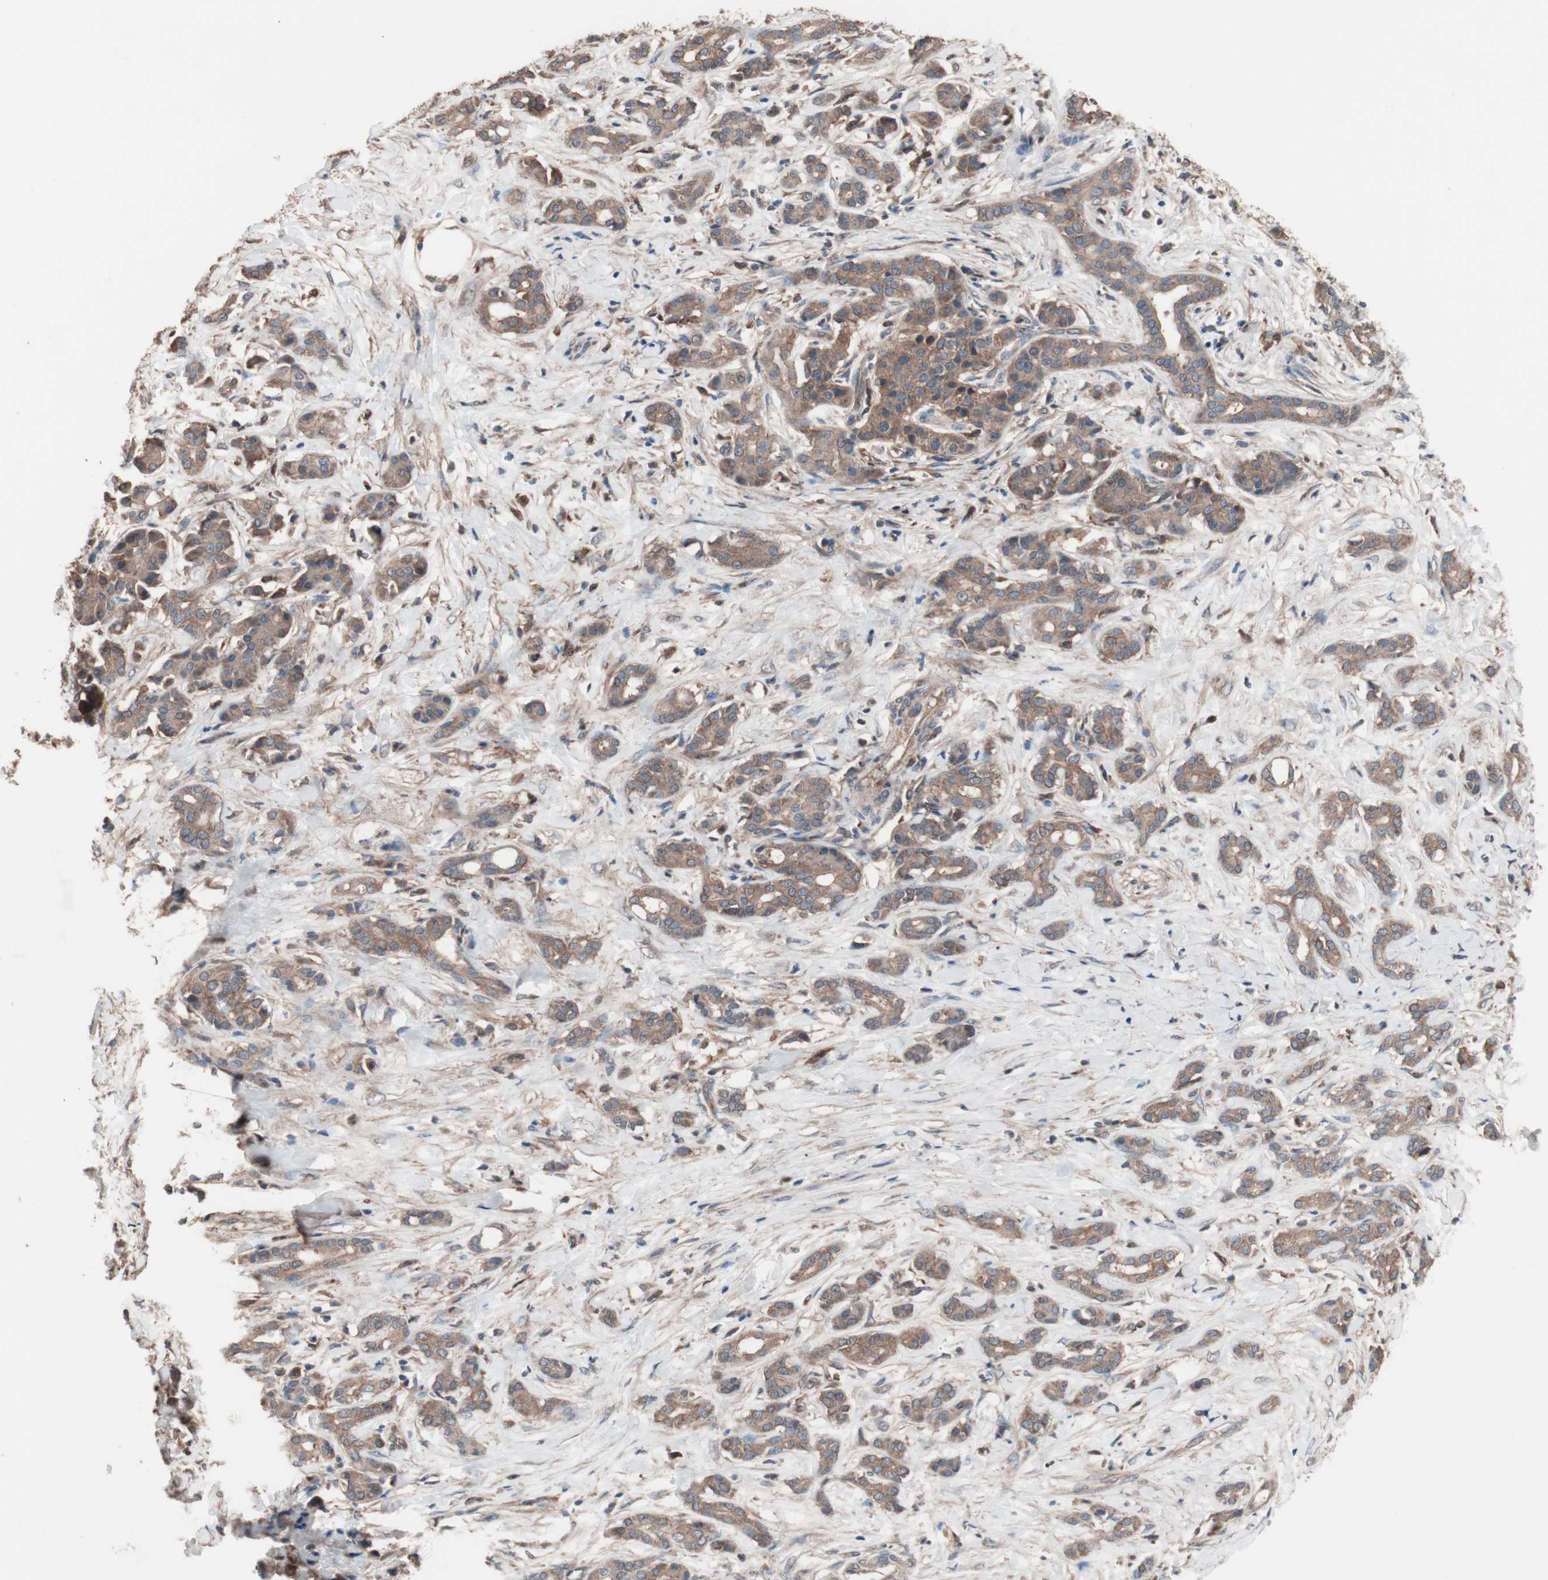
{"staining": {"intensity": "moderate", "quantity": ">75%", "location": "cytoplasmic/membranous"}, "tissue": "pancreatic cancer", "cell_type": "Tumor cells", "image_type": "cancer", "snomed": [{"axis": "morphology", "description": "Adenocarcinoma, NOS"}, {"axis": "topography", "description": "Pancreas"}], "caption": "Immunohistochemical staining of human adenocarcinoma (pancreatic) exhibits medium levels of moderate cytoplasmic/membranous protein expression in about >75% of tumor cells. Nuclei are stained in blue.", "gene": "ATG7", "patient": {"sex": "male", "age": 41}}